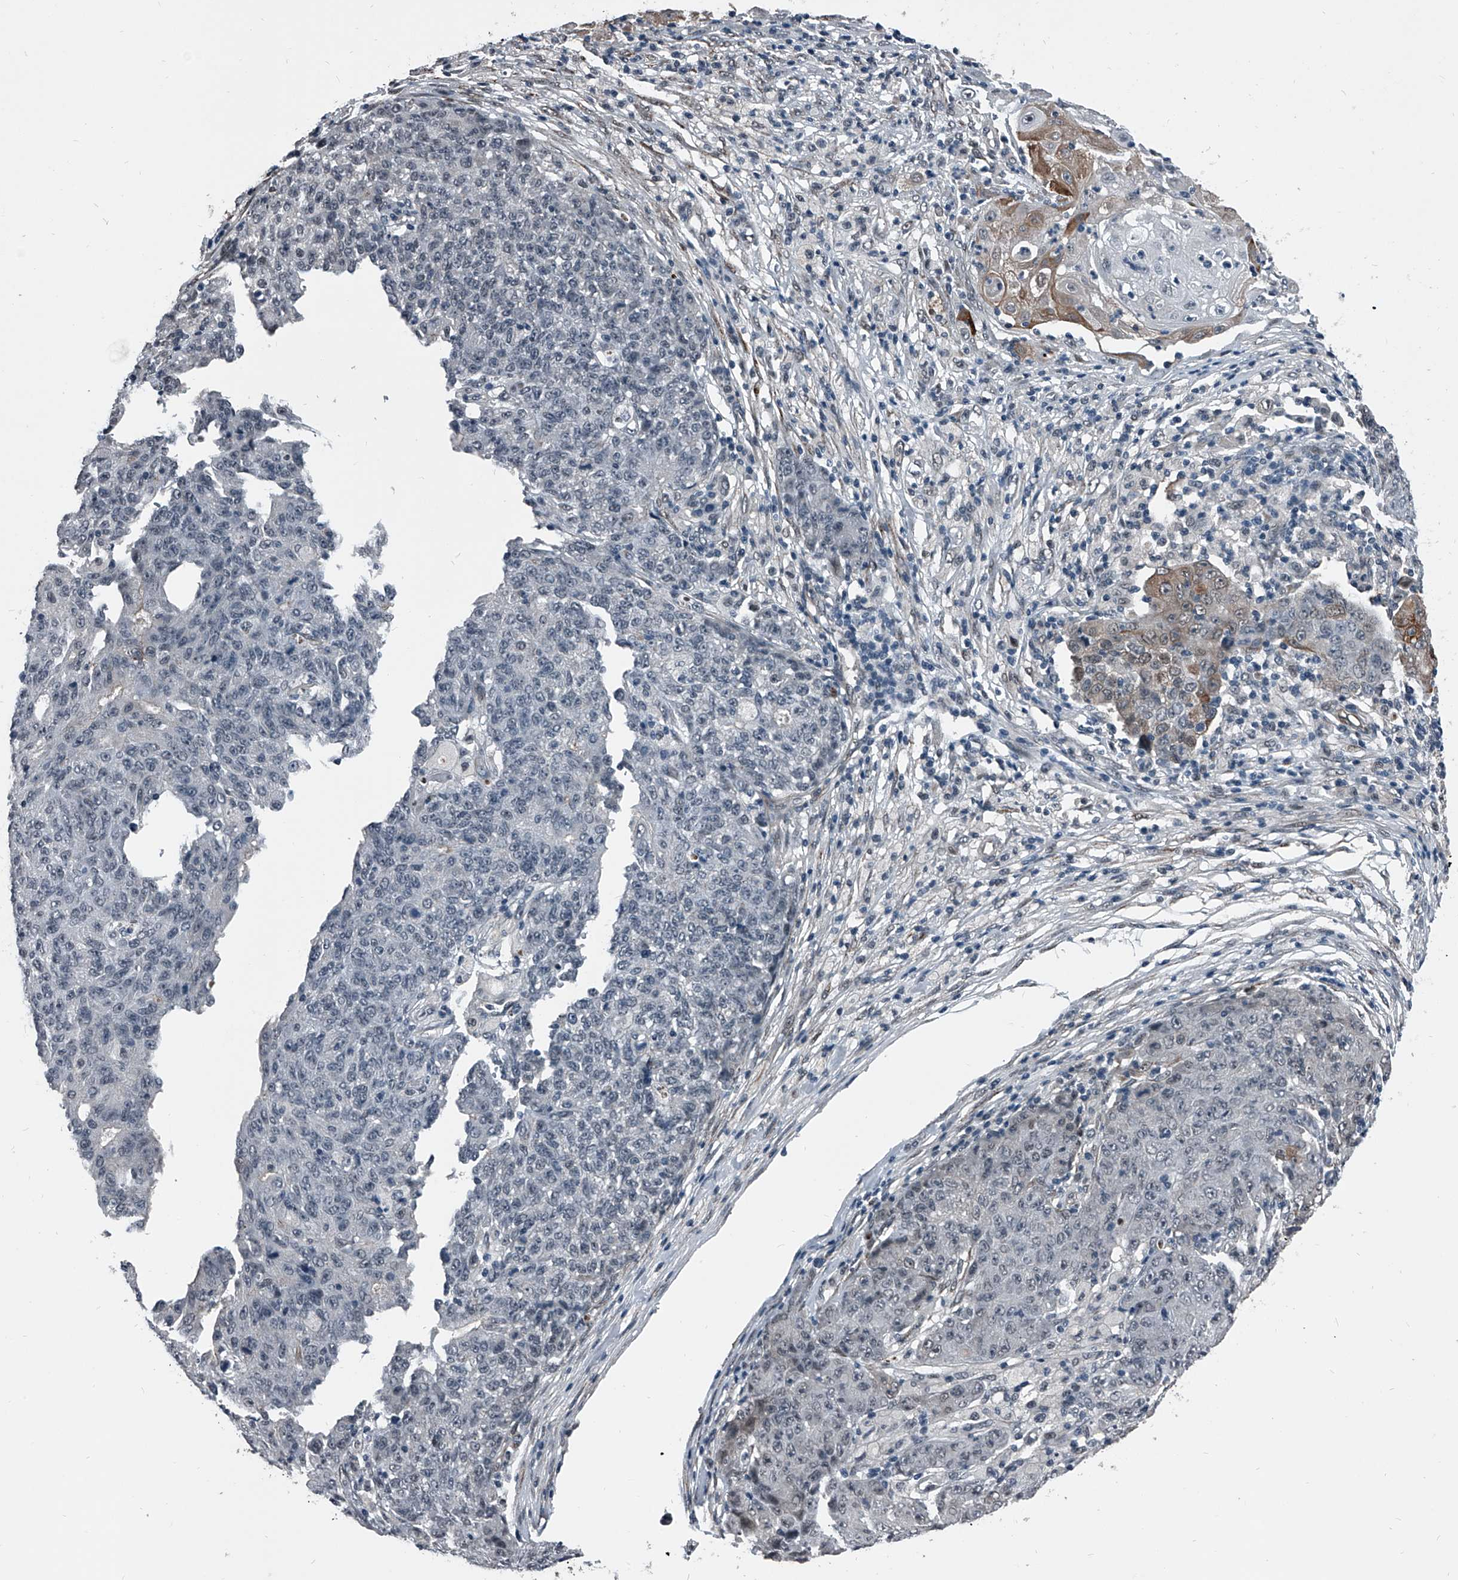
{"staining": {"intensity": "moderate", "quantity": "<25%", "location": "cytoplasmic/membranous"}, "tissue": "ovarian cancer", "cell_type": "Tumor cells", "image_type": "cancer", "snomed": [{"axis": "morphology", "description": "Carcinoma, endometroid"}, {"axis": "topography", "description": "Ovary"}], "caption": "High-magnification brightfield microscopy of ovarian endometroid carcinoma stained with DAB (brown) and counterstained with hematoxylin (blue). tumor cells exhibit moderate cytoplasmic/membranous staining is identified in about<25% of cells.", "gene": "MEN1", "patient": {"sex": "female", "age": 42}}